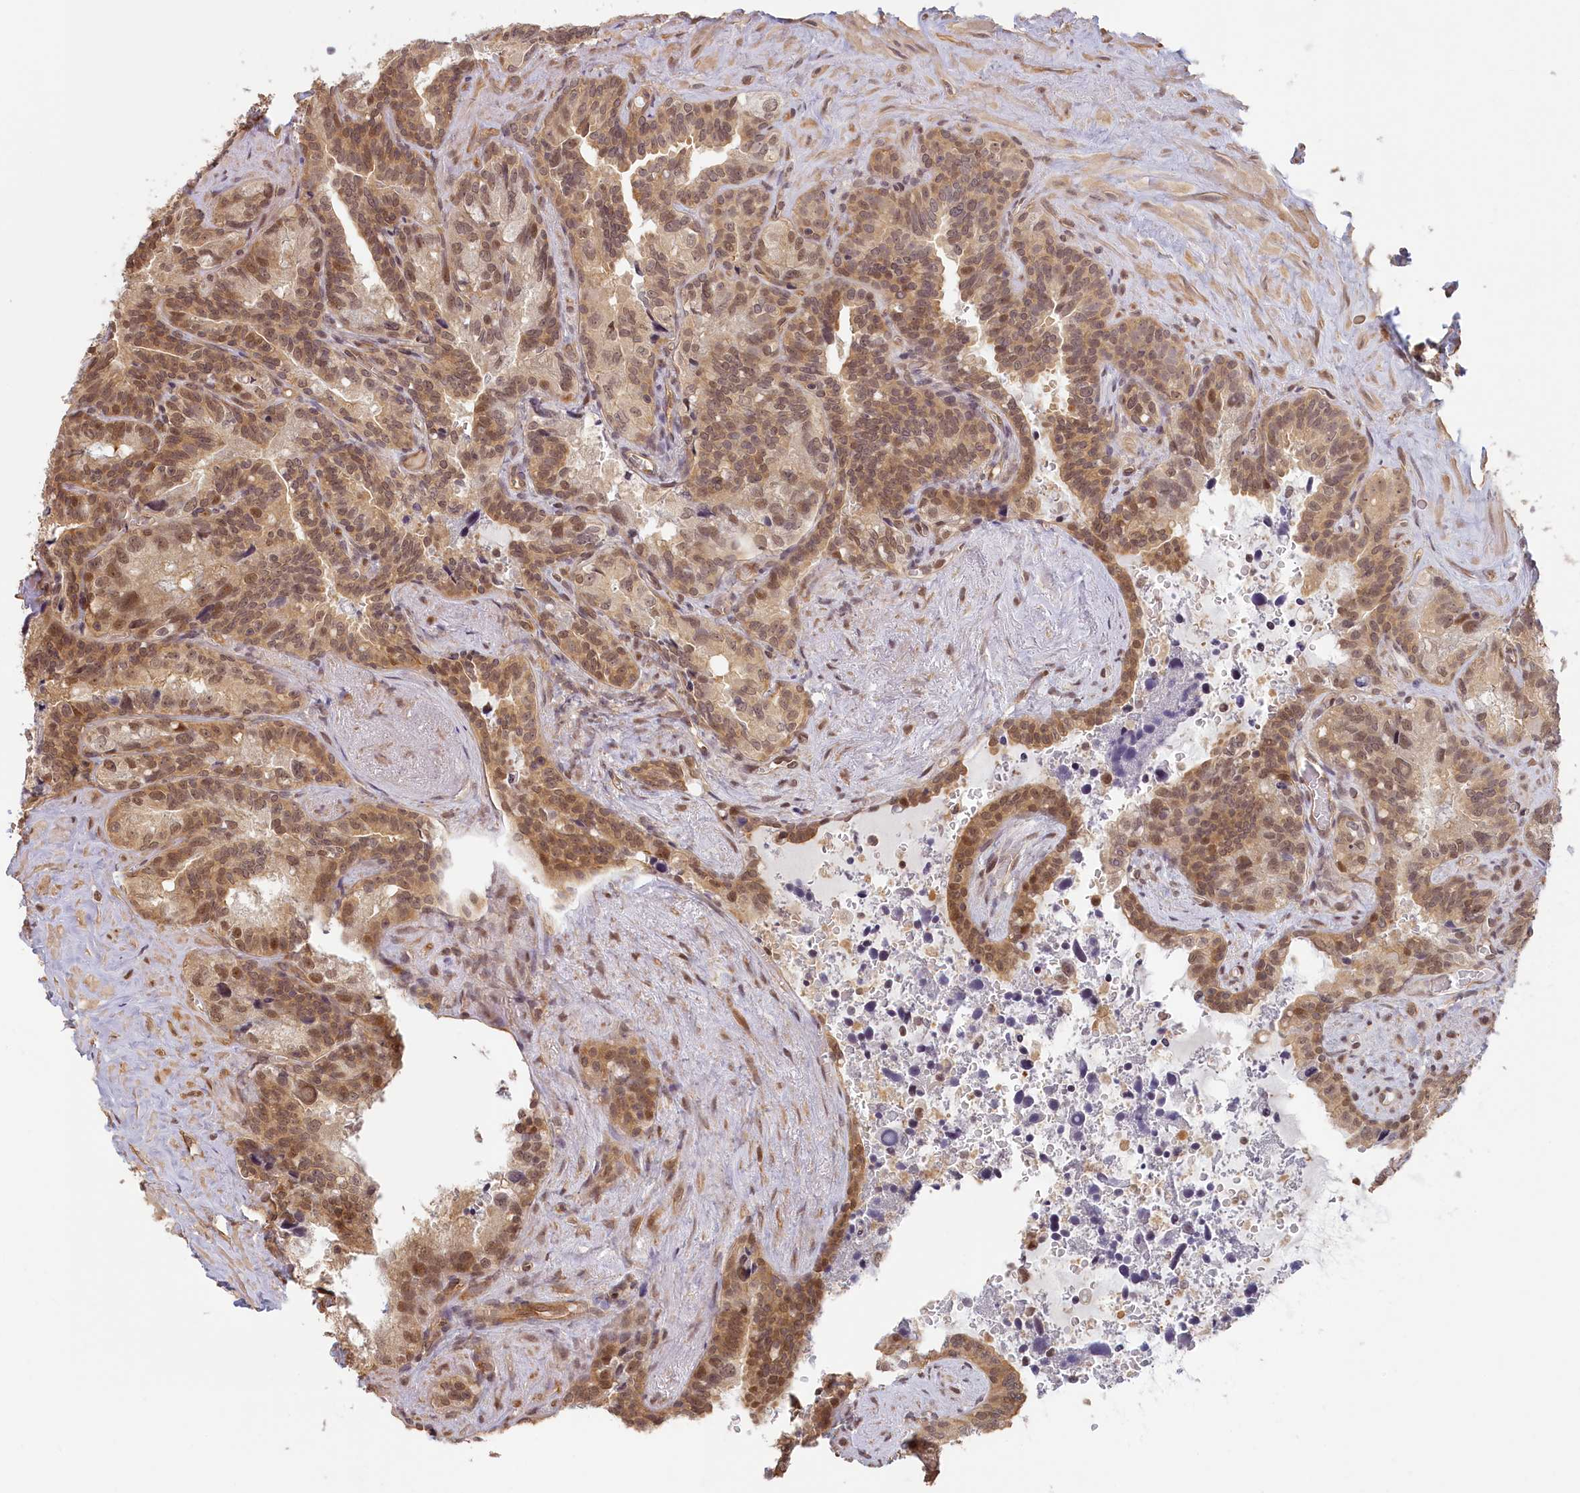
{"staining": {"intensity": "moderate", "quantity": ">75%", "location": "cytoplasmic/membranous,nuclear"}, "tissue": "seminal vesicle", "cell_type": "Glandular cells", "image_type": "normal", "snomed": [{"axis": "morphology", "description": "Normal tissue, NOS"}, {"axis": "topography", "description": "Seminal veicle"}], "caption": "Seminal vesicle stained with immunohistochemistry reveals moderate cytoplasmic/membranous,nuclear staining in about >75% of glandular cells. (Stains: DAB in brown, nuclei in blue, Microscopy: brightfield microscopy at high magnification).", "gene": "C19orf44", "patient": {"sex": "male", "age": 68}}